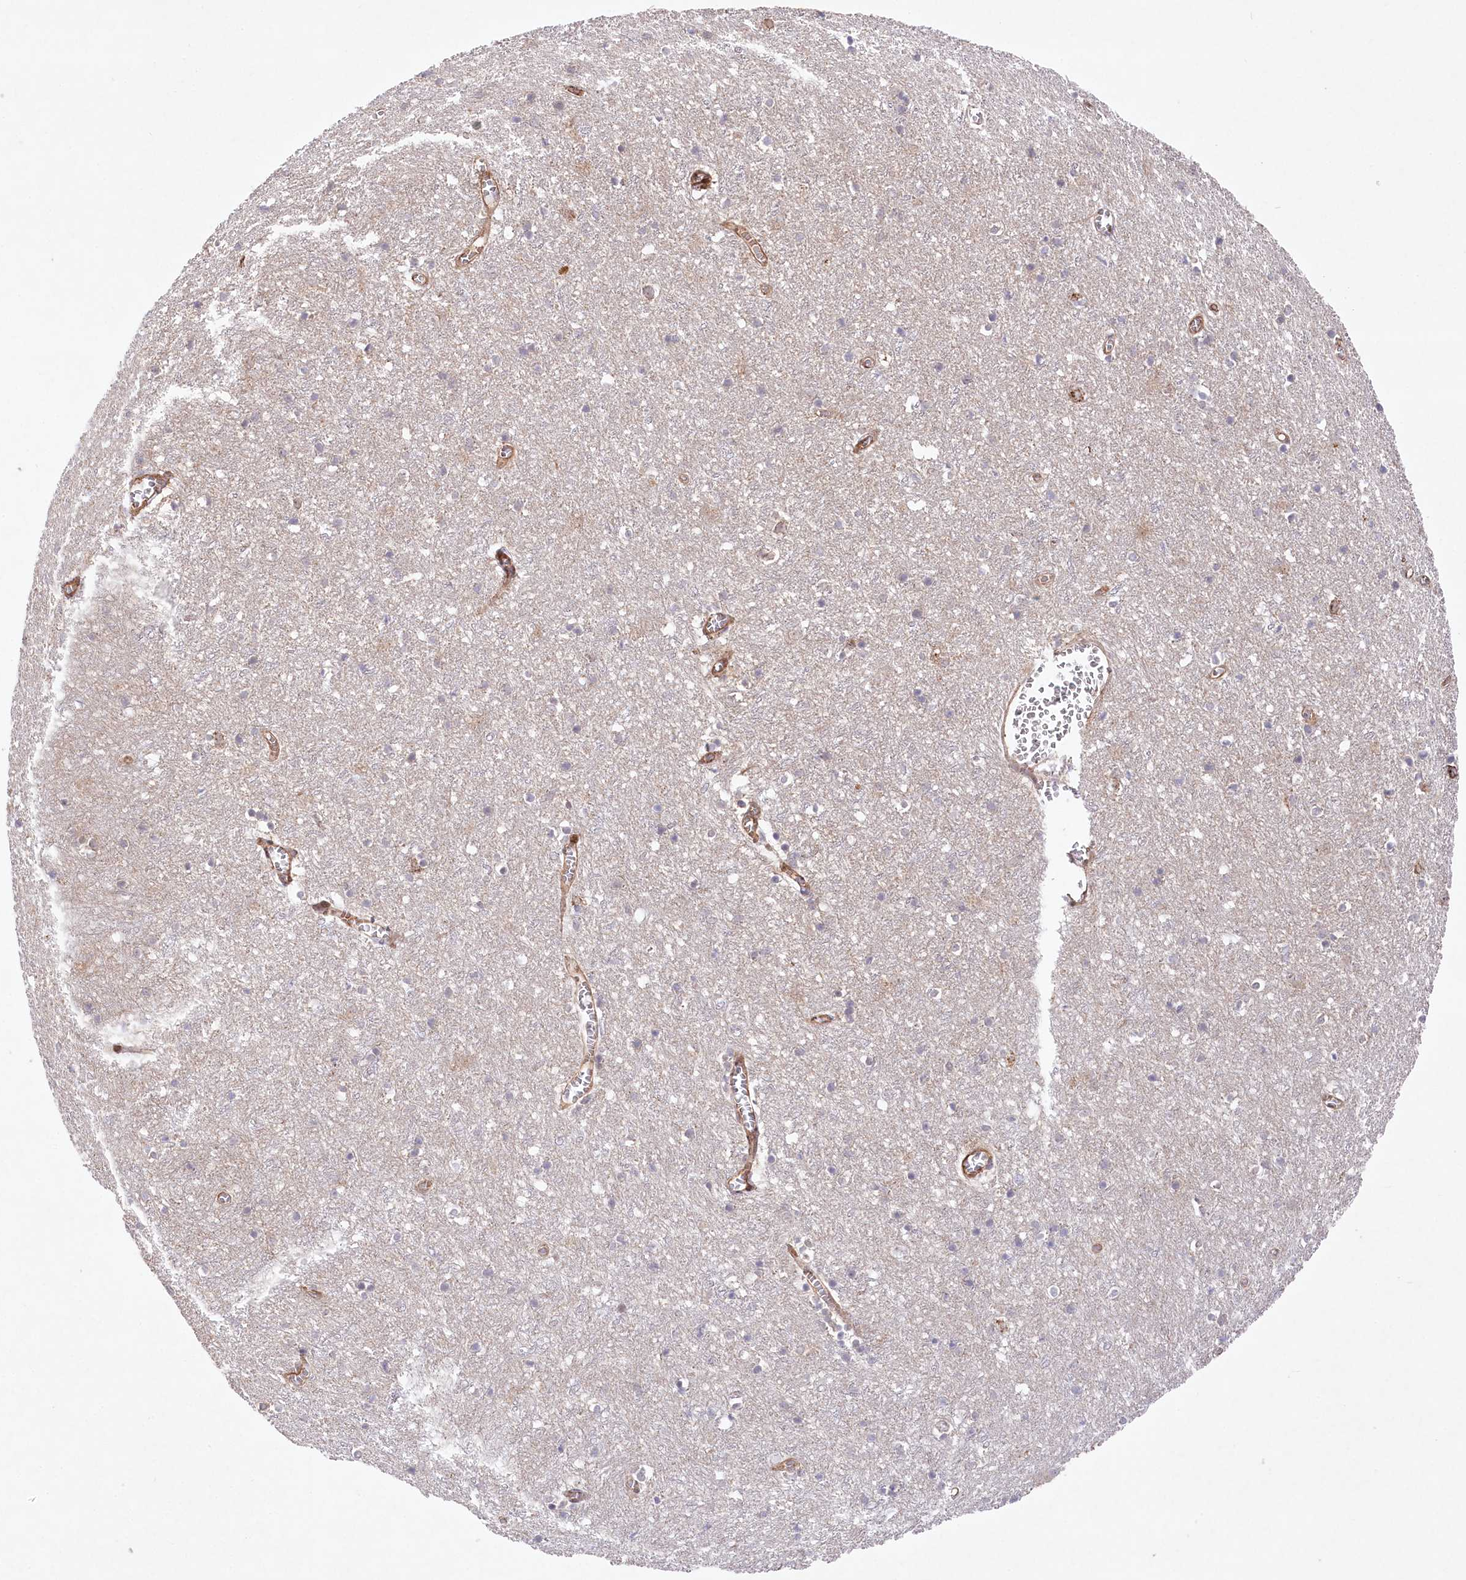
{"staining": {"intensity": "moderate", "quantity": ">75%", "location": "cytoplasmic/membranous"}, "tissue": "cerebral cortex", "cell_type": "Endothelial cells", "image_type": "normal", "snomed": [{"axis": "morphology", "description": "Normal tissue, NOS"}, {"axis": "topography", "description": "Cerebral cortex"}], "caption": "This histopathology image displays immunohistochemistry (IHC) staining of normal human cerebral cortex, with medium moderate cytoplasmic/membranous positivity in about >75% of endothelial cells.", "gene": "MTPAP", "patient": {"sex": "female", "age": 64}}